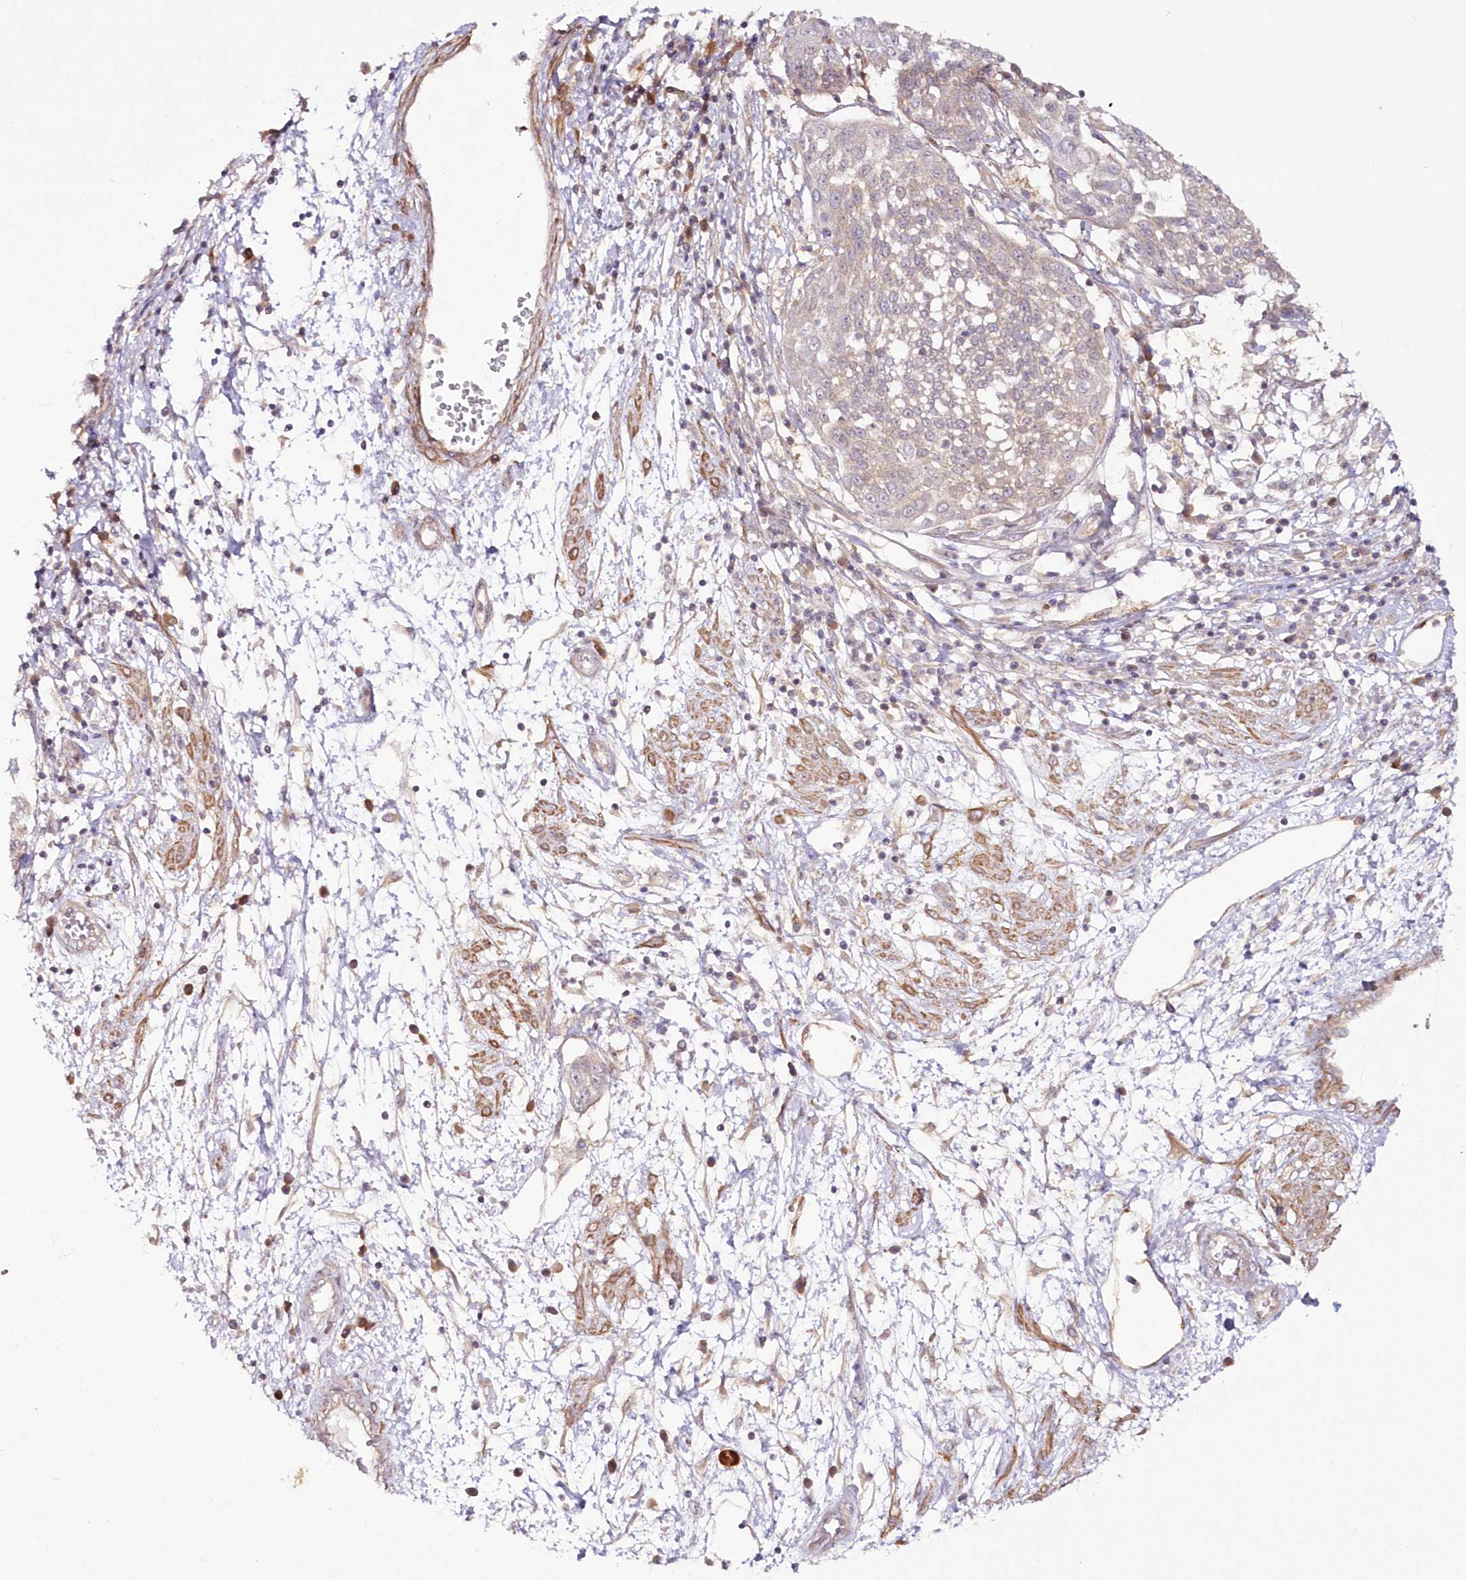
{"staining": {"intensity": "weak", "quantity": "<25%", "location": "cytoplasmic/membranous"}, "tissue": "cervical cancer", "cell_type": "Tumor cells", "image_type": "cancer", "snomed": [{"axis": "morphology", "description": "Squamous cell carcinoma, NOS"}, {"axis": "topography", "description": "Cervix"}], "caption": "This is an IHC histopathology image of human cervical squamous cell carcinoma. There is no staining in tumor cells.", "gene": "IPMK", "patient": {"sex": "female", "age": 34}}